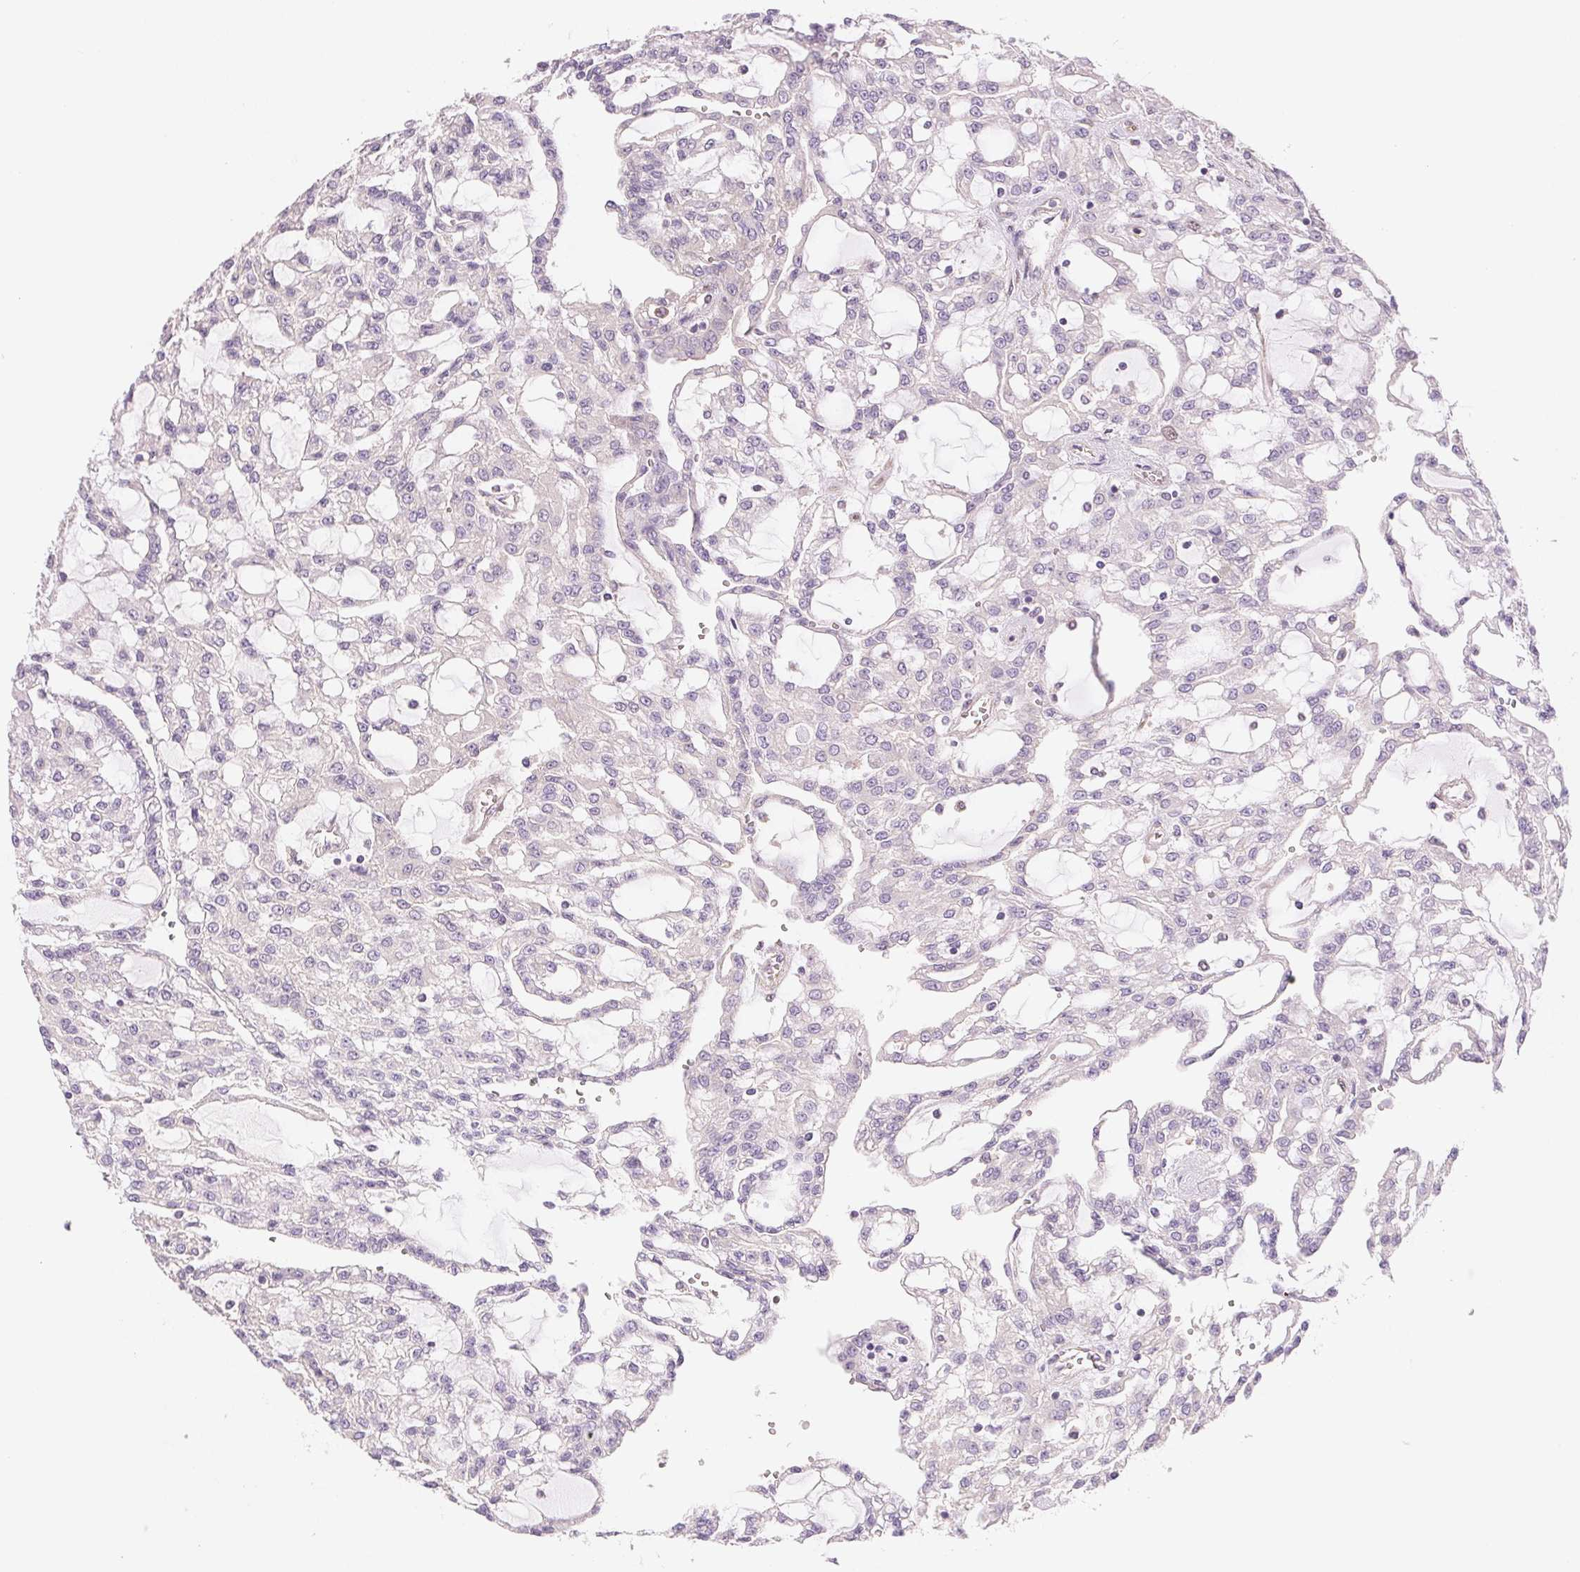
{"staining": {"intensity": "negative", "quantity": "none", "location": "none"}, "tissue": "renal cancer", "cell_type": "Tumor cells", "image_type": "cancer", "snomed": [{"axis": "morphology", "description": "Adenocarcinoma, NOS"}, {"axis": "topography", "description": "Kidney"}], "caption": "IHC histopathology image of human renal adenocarcinoma stained for a protein (brown), which reveals no expression in tumor cells.", "gene": "SMTN", "patient": {"sex": "male", "age": 63}}